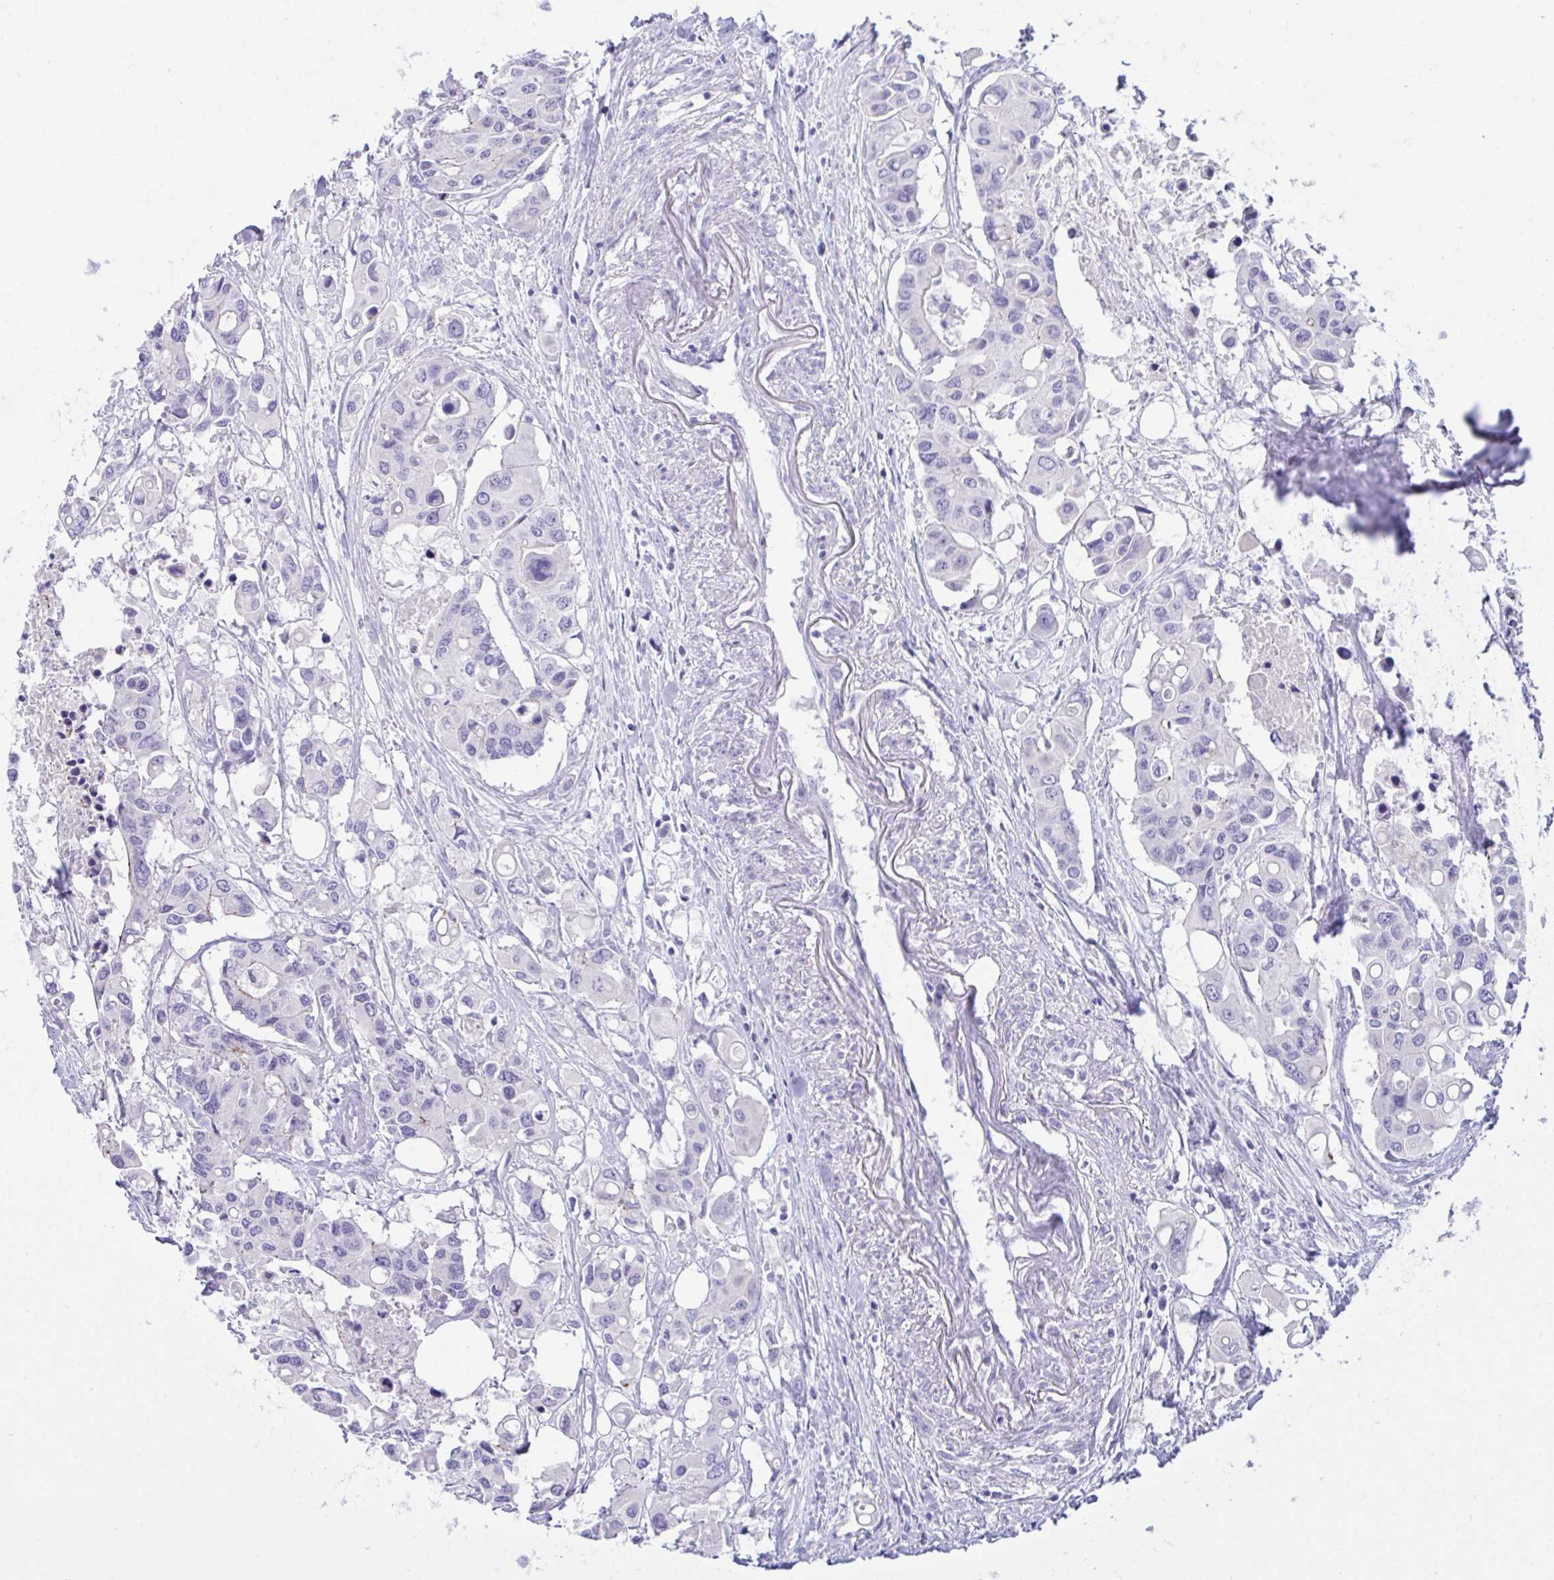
{"staining": {"intensity": "negative", "quantity": "none", "location": "none"}, "tissue": "colorectal cancer", "cell_type": "Tumor cells", "image_type": "cancer", "snomed": [{"axis": "morphology", "description": "Adenocarcinoma, NOS"}, {"axis": "topography", "description": "Colon"}], "caption": "High power microscopy histopathology image of an immunohistochemistry (IHC) photomicrograph of adenocarcinoma (colorectal), revealing no significant staining in tumor cells.", "gene": "GLB1L2", "patient": {"sex": "male", "age": 77}}